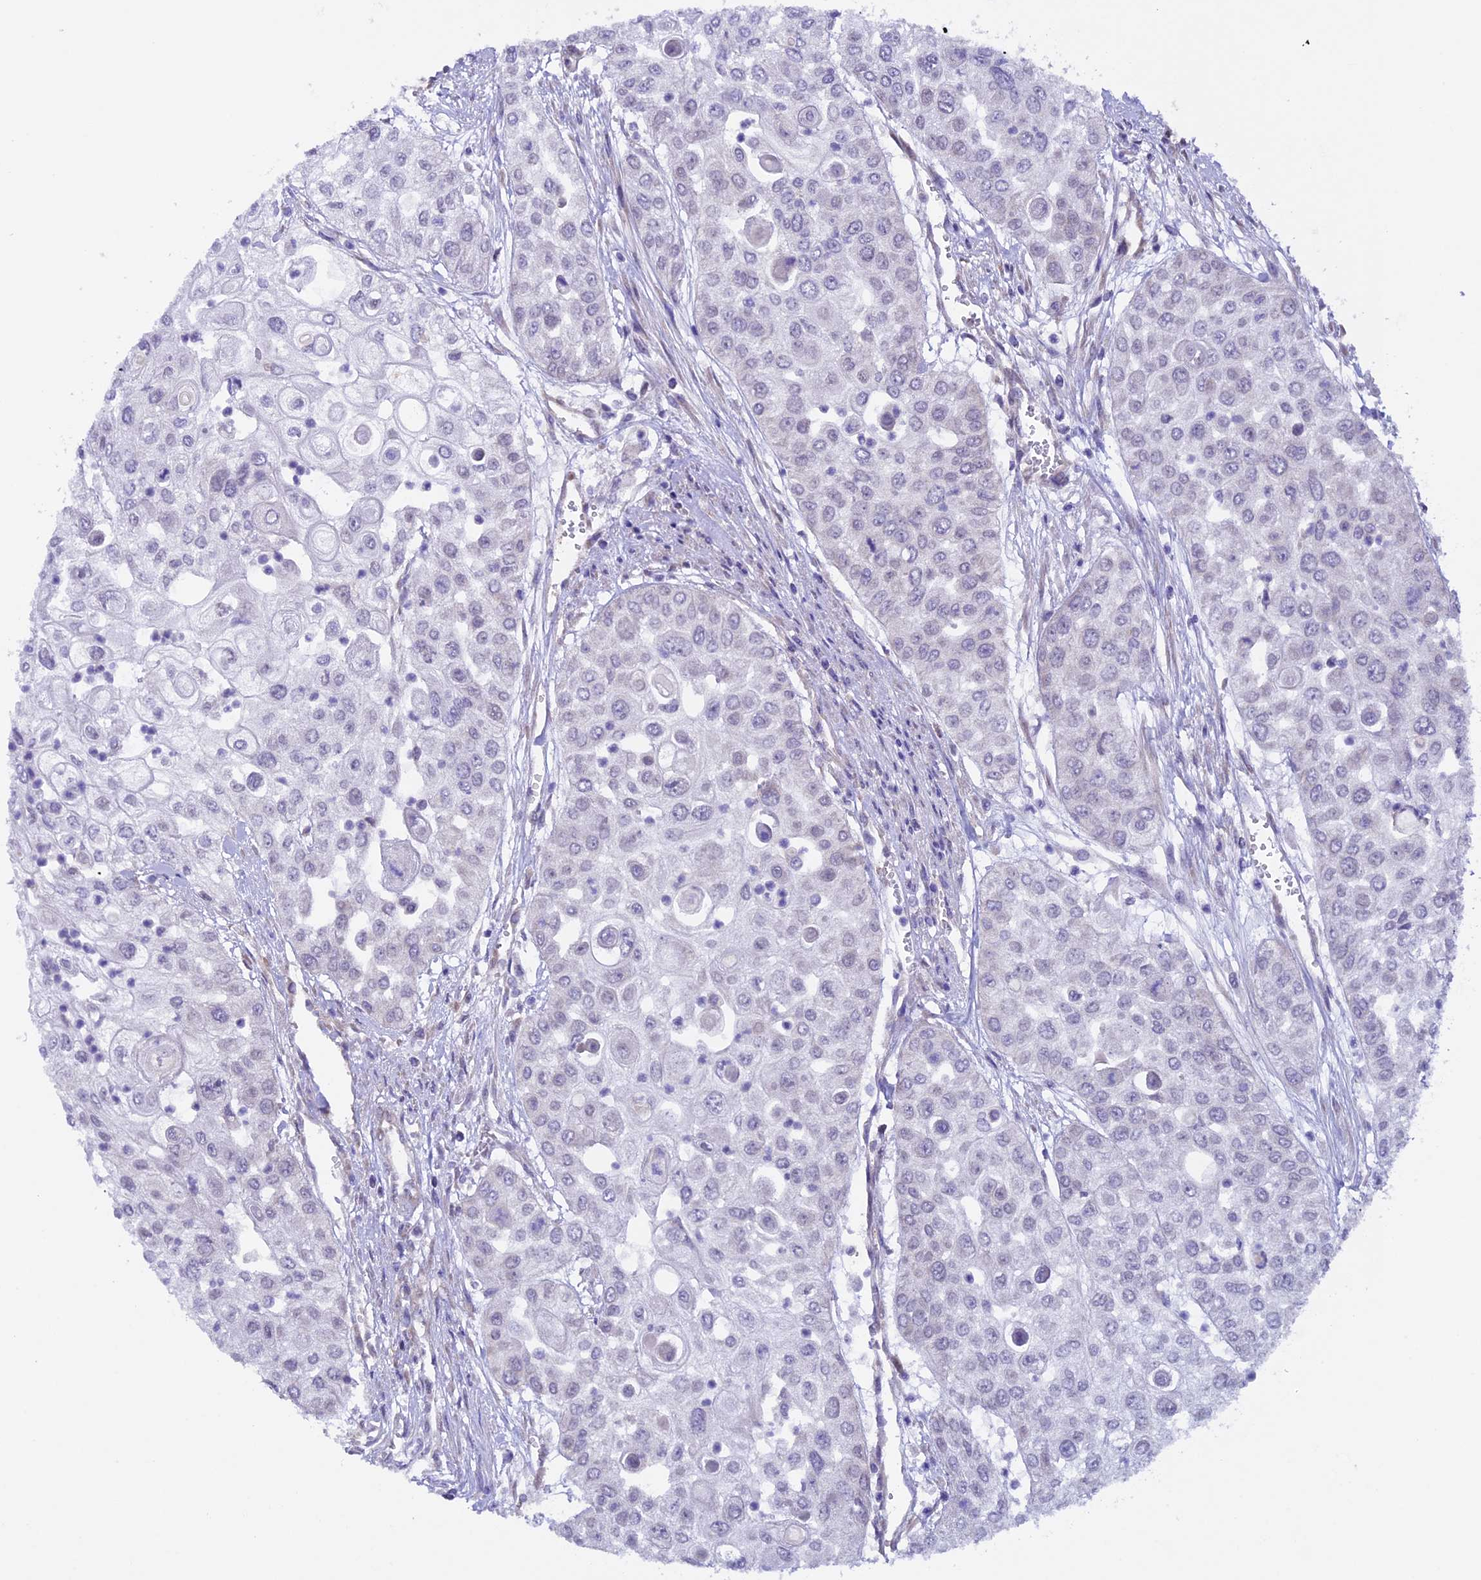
{"staining": {"intensity": "negative", "quantity": "none", "location": "none"}, "tissue": "urothelial cancer", "cell_type": "Tumor cells", "image_type": "cancer", "snomed": [{"axis": "morphology", "description": "Urothelial carcinoma, High grade"}, {"axis": "topography", "description": "Urinary bladder"}], "caption": "Tumor cells are negative for protein expression in human high-grade urothelial carcinoma.", "gene": "TMEM171", "patient": {"sex": "female", "age": 79}}